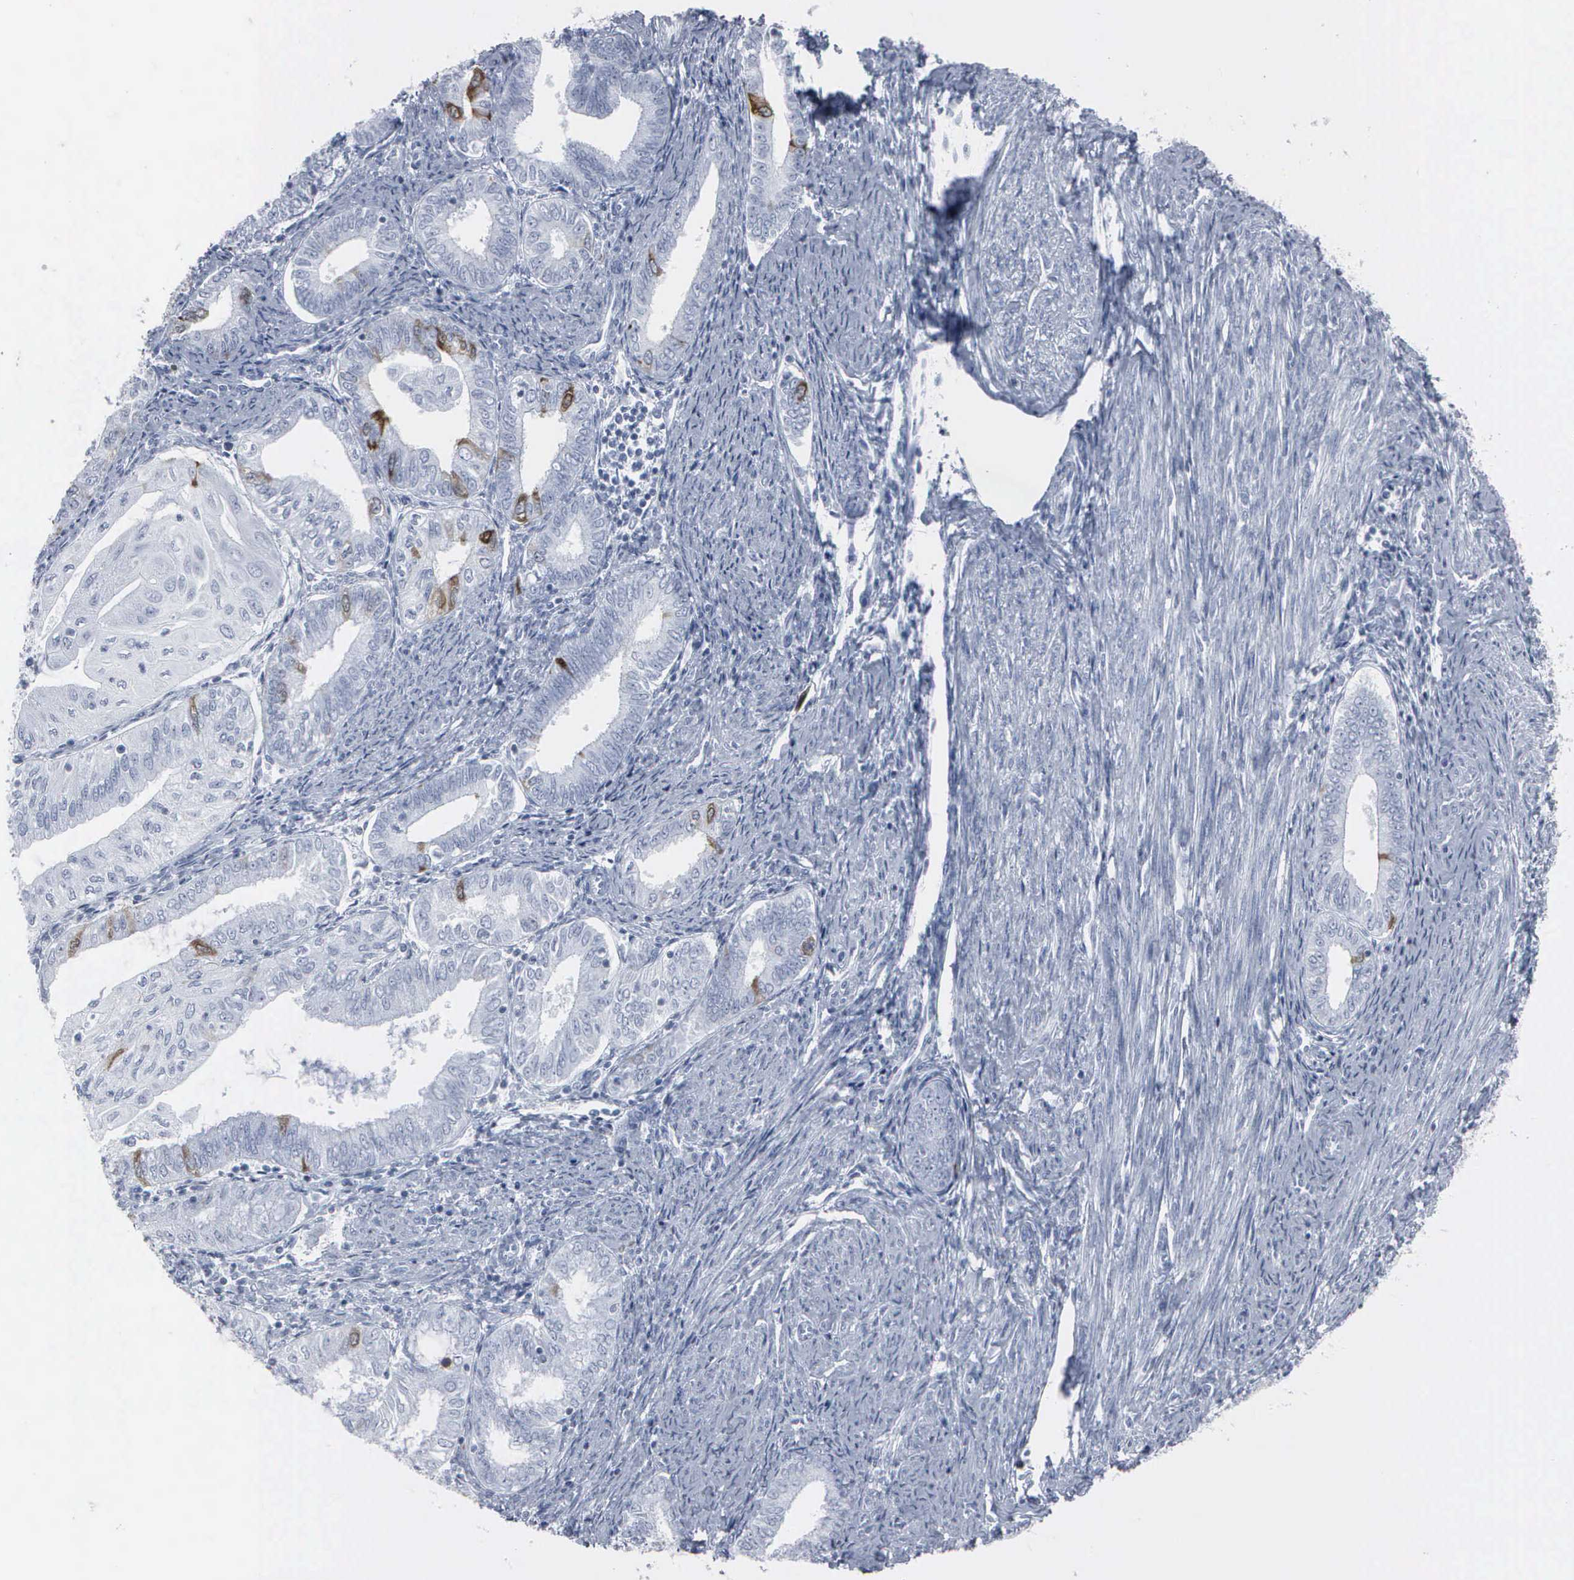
{"staining": {"intensity": "moderate", "quantity": "<25%", "location": "cytoplasmic/membranous"}, "tissue": "endometrial cancer", "cell_type": "Tumor cells", "image_type": "cancer", "snomed": [{"axis": "morphology", "description": "Adenocarcinoma, NOS"}, {"axis": "topography", "description": "Endometrium"}], "caption": "IHC of human adenocarcinoma (endometrial) exhibits low levels of moderate cytoplasmic/membranous positivity in about <25% of tumor cells. The staining was performed using DAB (3,3'-diaminobenzidine), with brown indicating positive protein expression. Nuclei are stained blue with hematoxylin.", "gene": "CCNB1", "patient": {"sex": "female", "age": 55}}